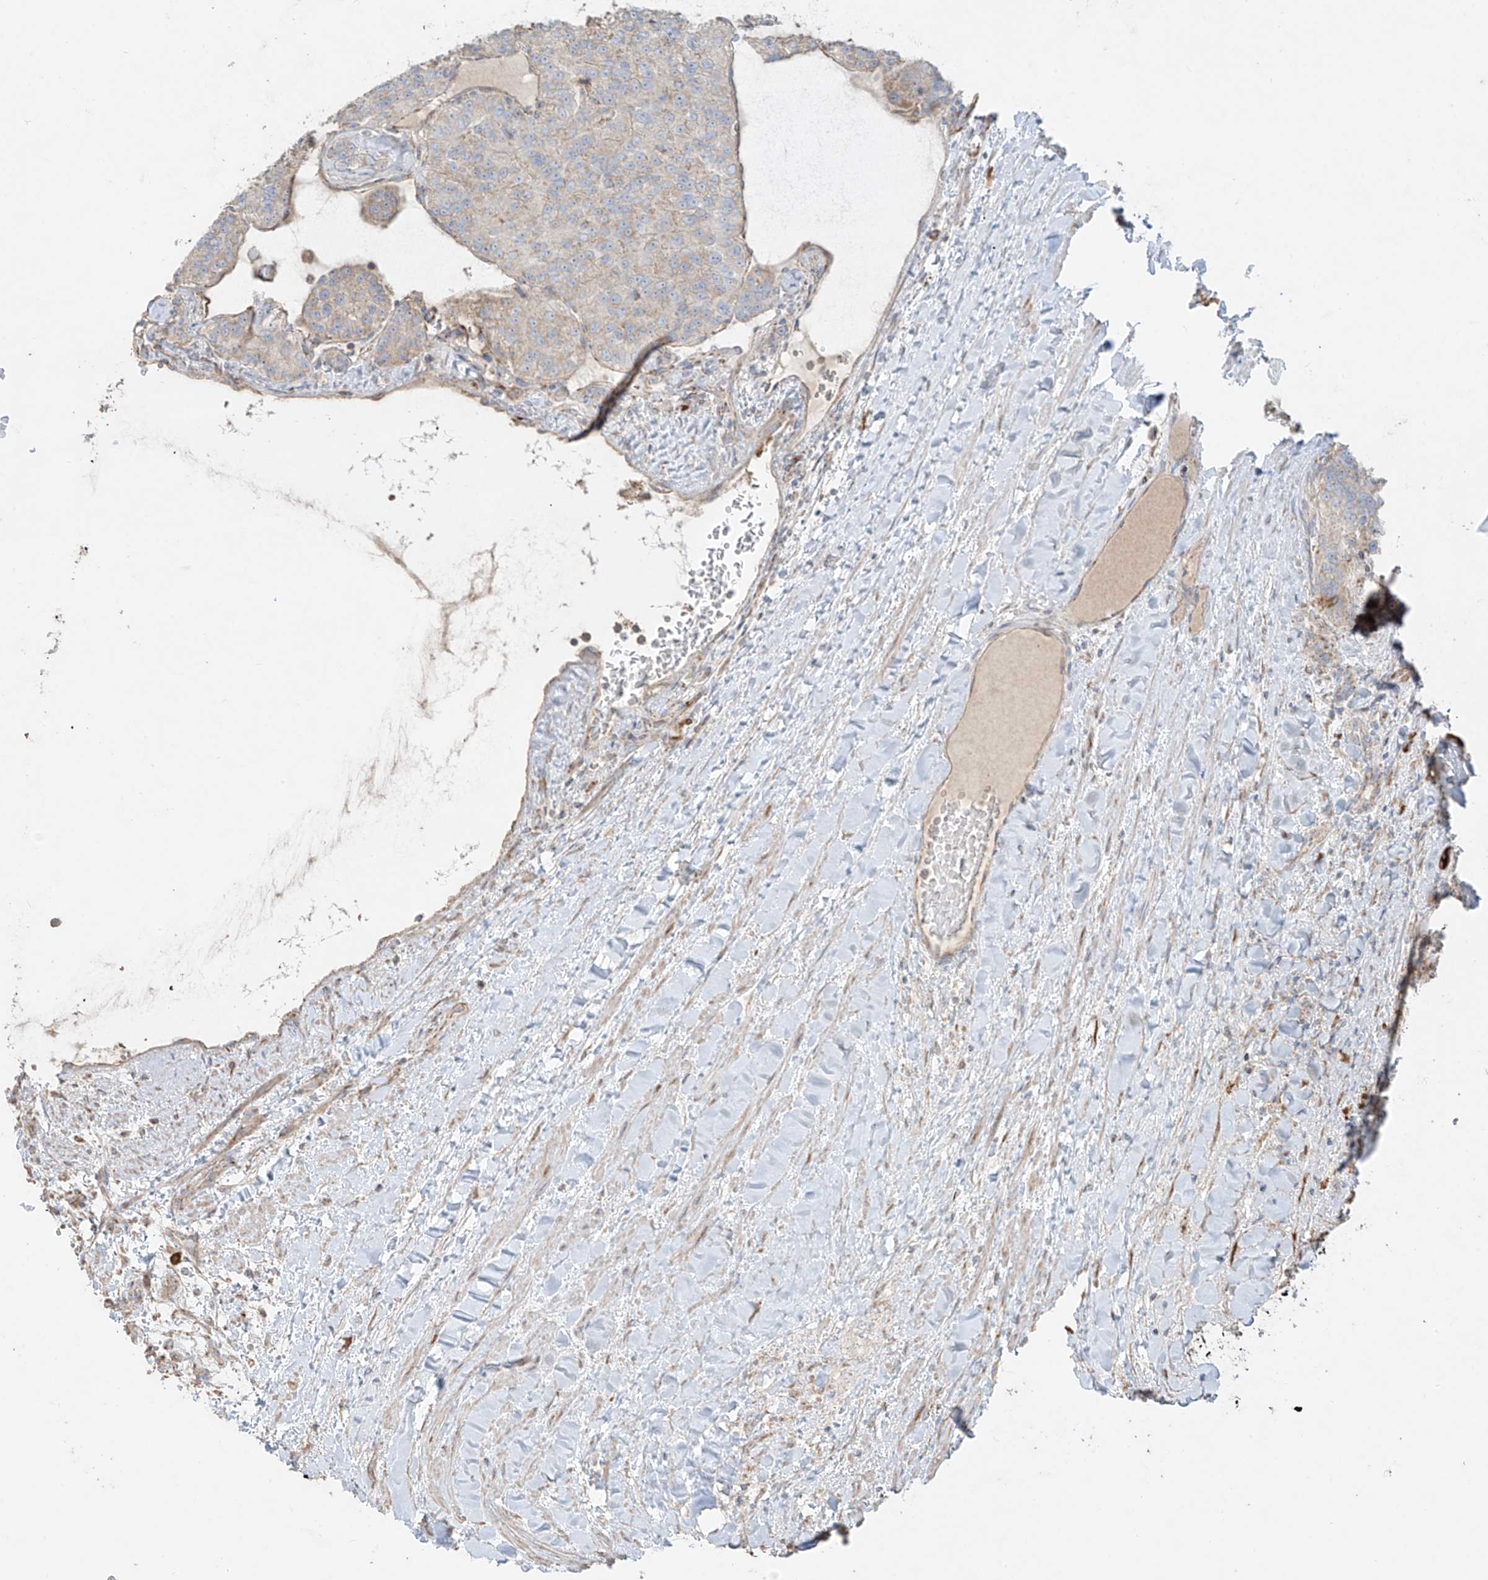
{"staining": {"intensity": "weak", "quantity": "25%-75%", "location": "cytoplasmic/membranous"}, "tissue": "renal cancer", "cell_type": "Tumor cells", "image_type": "cancer", "snomed": [{"axis": "morphology", "description": "Adenocarcinoma, NOS"}, {"axis": "topography", "description": "Kidney"}], "caption": "Renal adenocarcinoma stained with immunohistochemistry reveals weak cytoplasmic/membranous positivity in about 25%-75% of tumor cells.", "gene": "COLGALT2", "patient": {"sex": "female", "age": 63}}